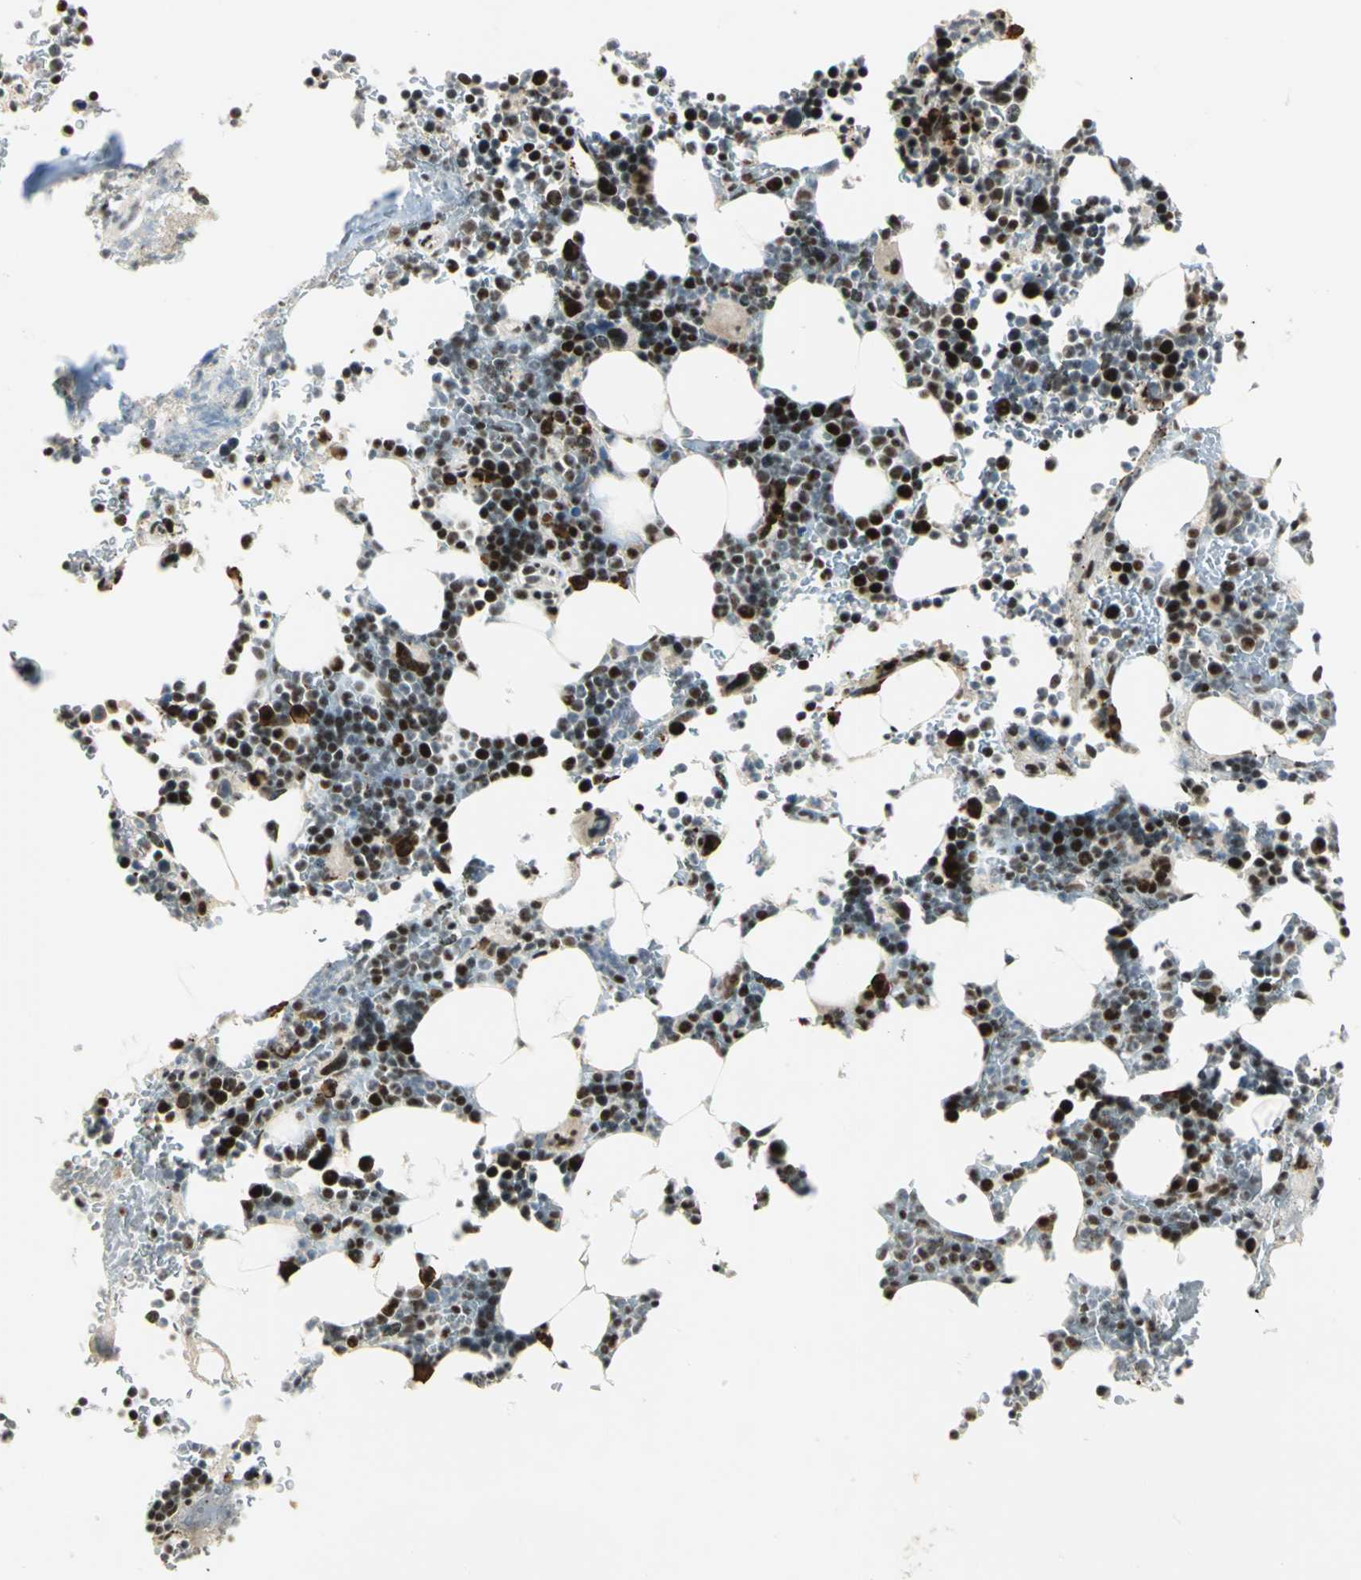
{"staining": {"intensity": "strong", "quantity": ">75%", "location": "nuclear"}, "tissue": "bone marrow", "cell_type": "Hematopoietic cells", "image_type": "normal", "snomed": [{"axis": "morphology", "description": "Normal tissue, NOS"}, {"axis": "topography", "description": "Bone marrow"}], "caption": "Immunohistochemistry (IHC) image of unremarkable bone marrow: human bone marrow stained using IHC demonstrates high levels of strong protein expression localized specifically in the nuclear of hematopoietic cells, appearing as a nuclear brown color.", "gene": "CCNT1", "patient": {"sex": "female", "age": 73}}